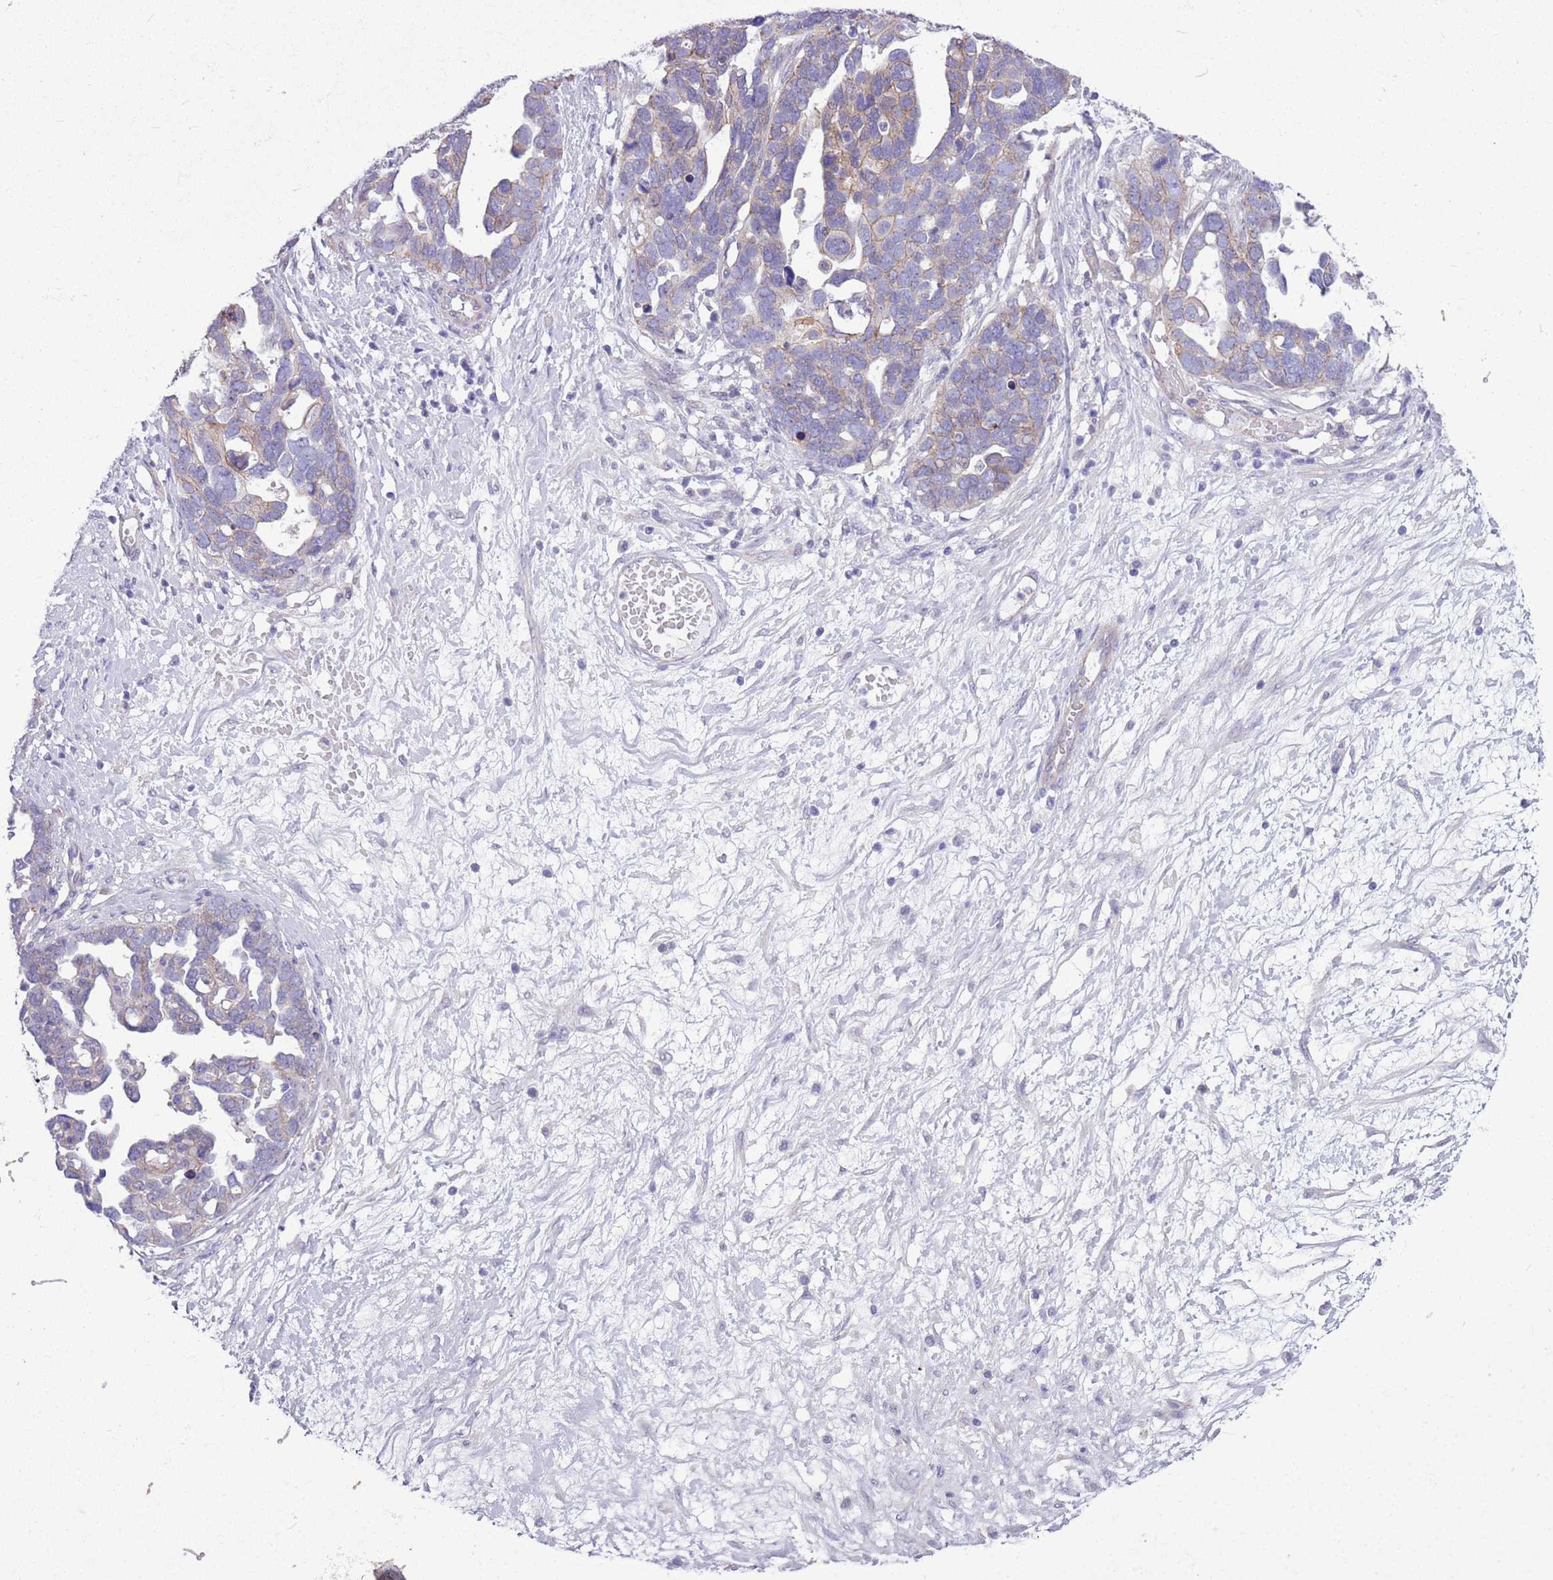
{"staining": {"intensity": "moderate", "quantity": "<25%", "location": "cytoplasmic/membranous"}, "tissue": "ovarian cancer", "cell_type": "Tumor cells", "image_type": "cancer", "snomed": [{"axis": "morphology", "description": "Cystadenocarcinoma, serous, NOS"}, {"axis": "topography", "description": "Ovary"}], "caption": "Ovarian cancer tissue shows moderate cytoplasmic/membranous expression in about <25% of tumor cells, visualized by immunohistochemistry.", "gene": "PARP8", "patient": {"sex": "female", "age": 54}}